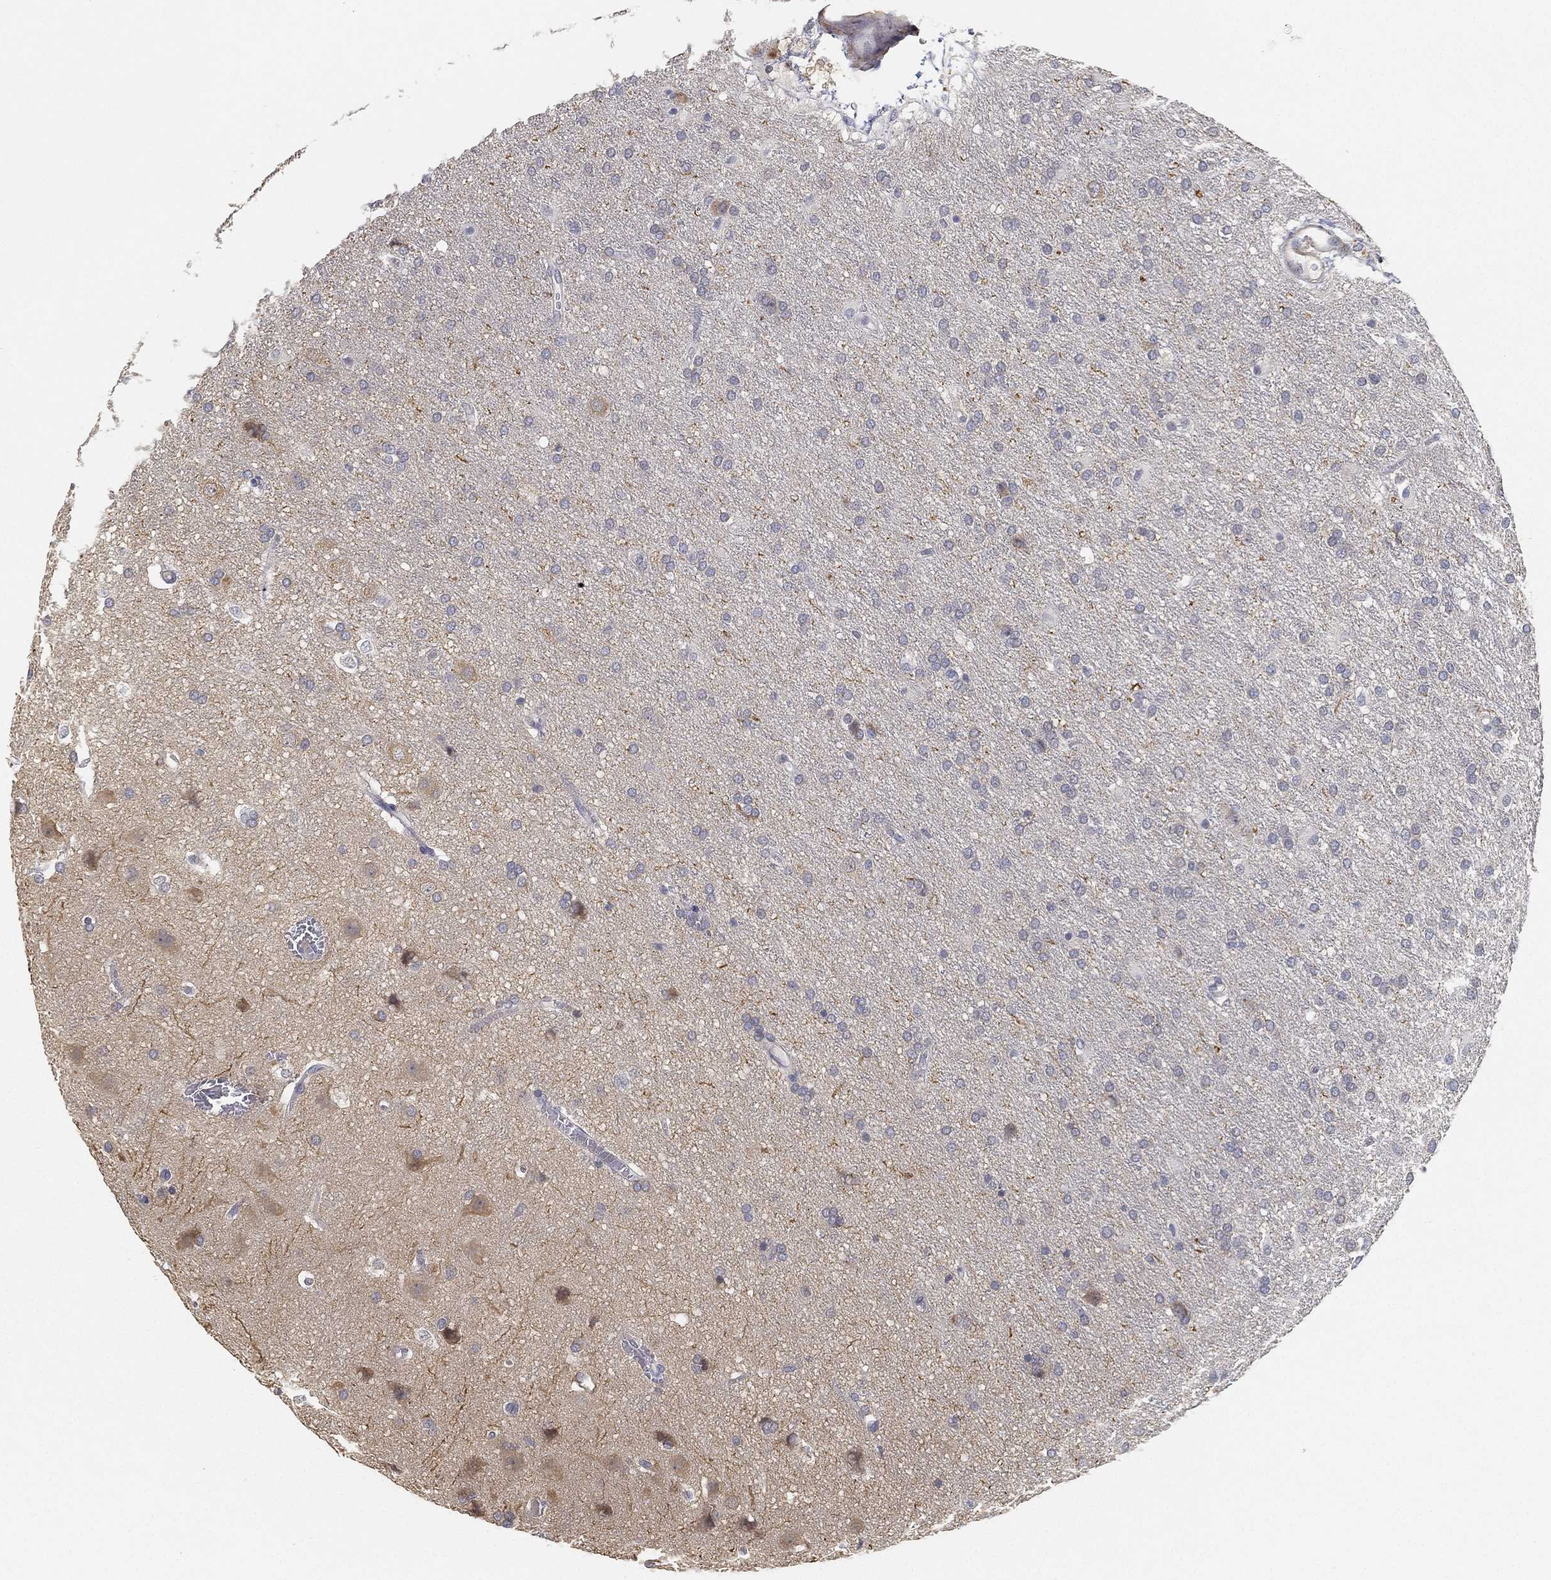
{"staining": {"intensity": "negative", "quantity": "none", "location": "none"}, "tissue": "glioma", "cell_type": "Tumor cells", "image_type": "cancer", "snomed": [{"axis": "morphology", "description": "Glioma, malignant, Low grade"}, {"axis": "topography", "description": "Brain"}], "caption": "DAB immunohistochemical staining of glioma reveals no significant staining in tumor cells. (Brightfield microscopy of DAB (3,3'-diaminobenzidine) immunohistochemistry (IHC) at high magnification).", "gene": "GPR61", "patient": {"sex": "female", "age": 32}}